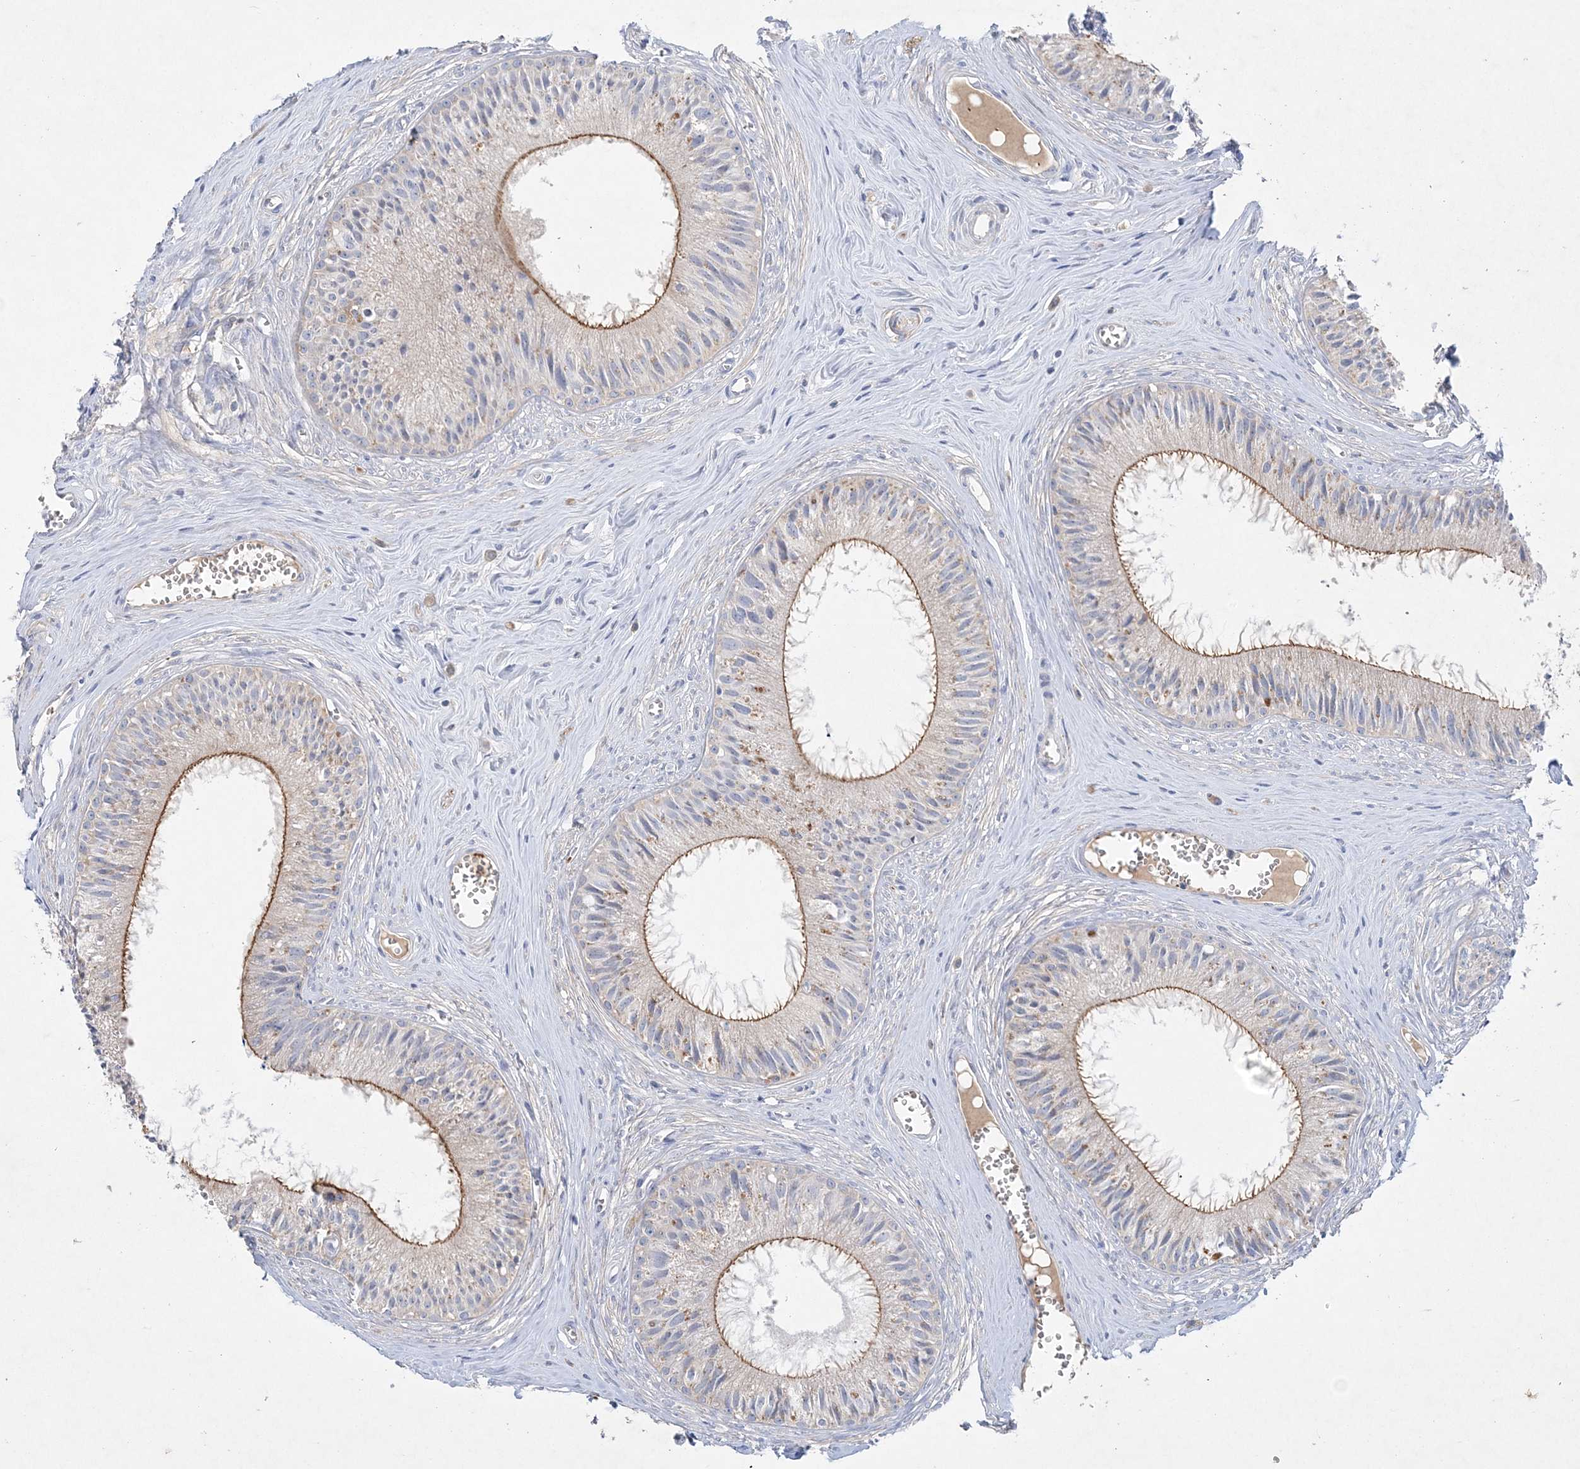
{"staining": {"intensity": "moderate", "quantity": "25%-75%", "location": "cytoplasmic/membranous"}, "tissue": "epididymis", "cell_type": "Glandular cells", "image_type": "normal", "snomed": [{"axis": "morphology", "description": "Normal tissue, NOS"}, {"axis": "topography", "description": "Epididymis"}], "caption": "IHC micrograph of unremarkable epididymis: epididymis stained using IHC reveals medium levels of moderate protein expression localized specifically in the cytoplasmic/membranous of glandular cells, appearing as a cytoplasmic/membranous brown color.", "gene": "ADCK2", "patient": {"sex": "male", "age": 36}}